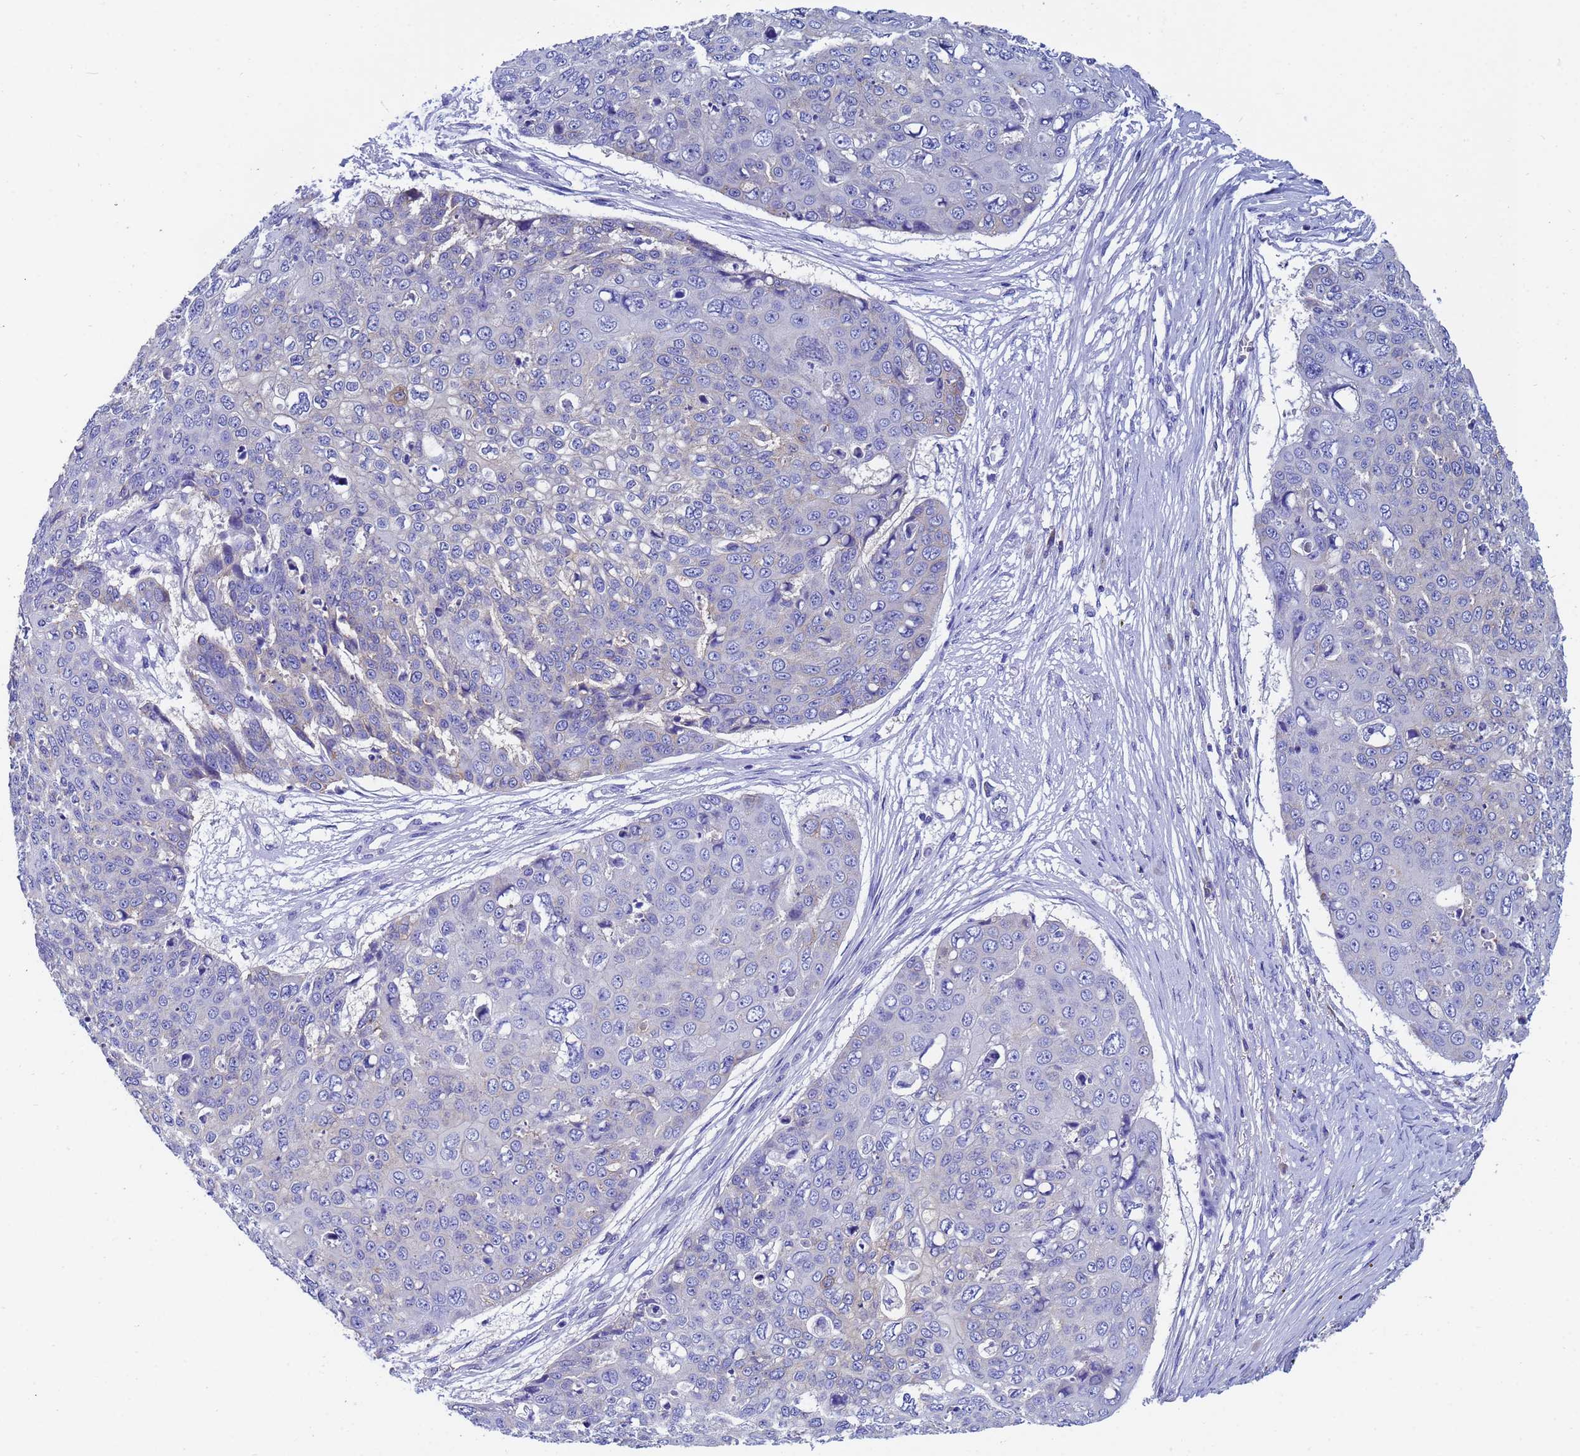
{"staining": {"intensity": "weak", "quantity": "<25%", "location": "cytoplasmic/membranous"}, "tissue": "skin cancer", "cell_type": "Tumor cells", "image_type": "cancer", "snomed": [{"axis": "morphology", "description": "Squamous cell carcinoma, NOS"}, {"axis": "topography", "description": "Skin"}], "caption": "This is an immunohistochemistry (IHC) micrograph of skin cancer. There is no staining in tumor cells.", "gene": "UBE2O", "patient": {"sex": "male", "age": 71}}